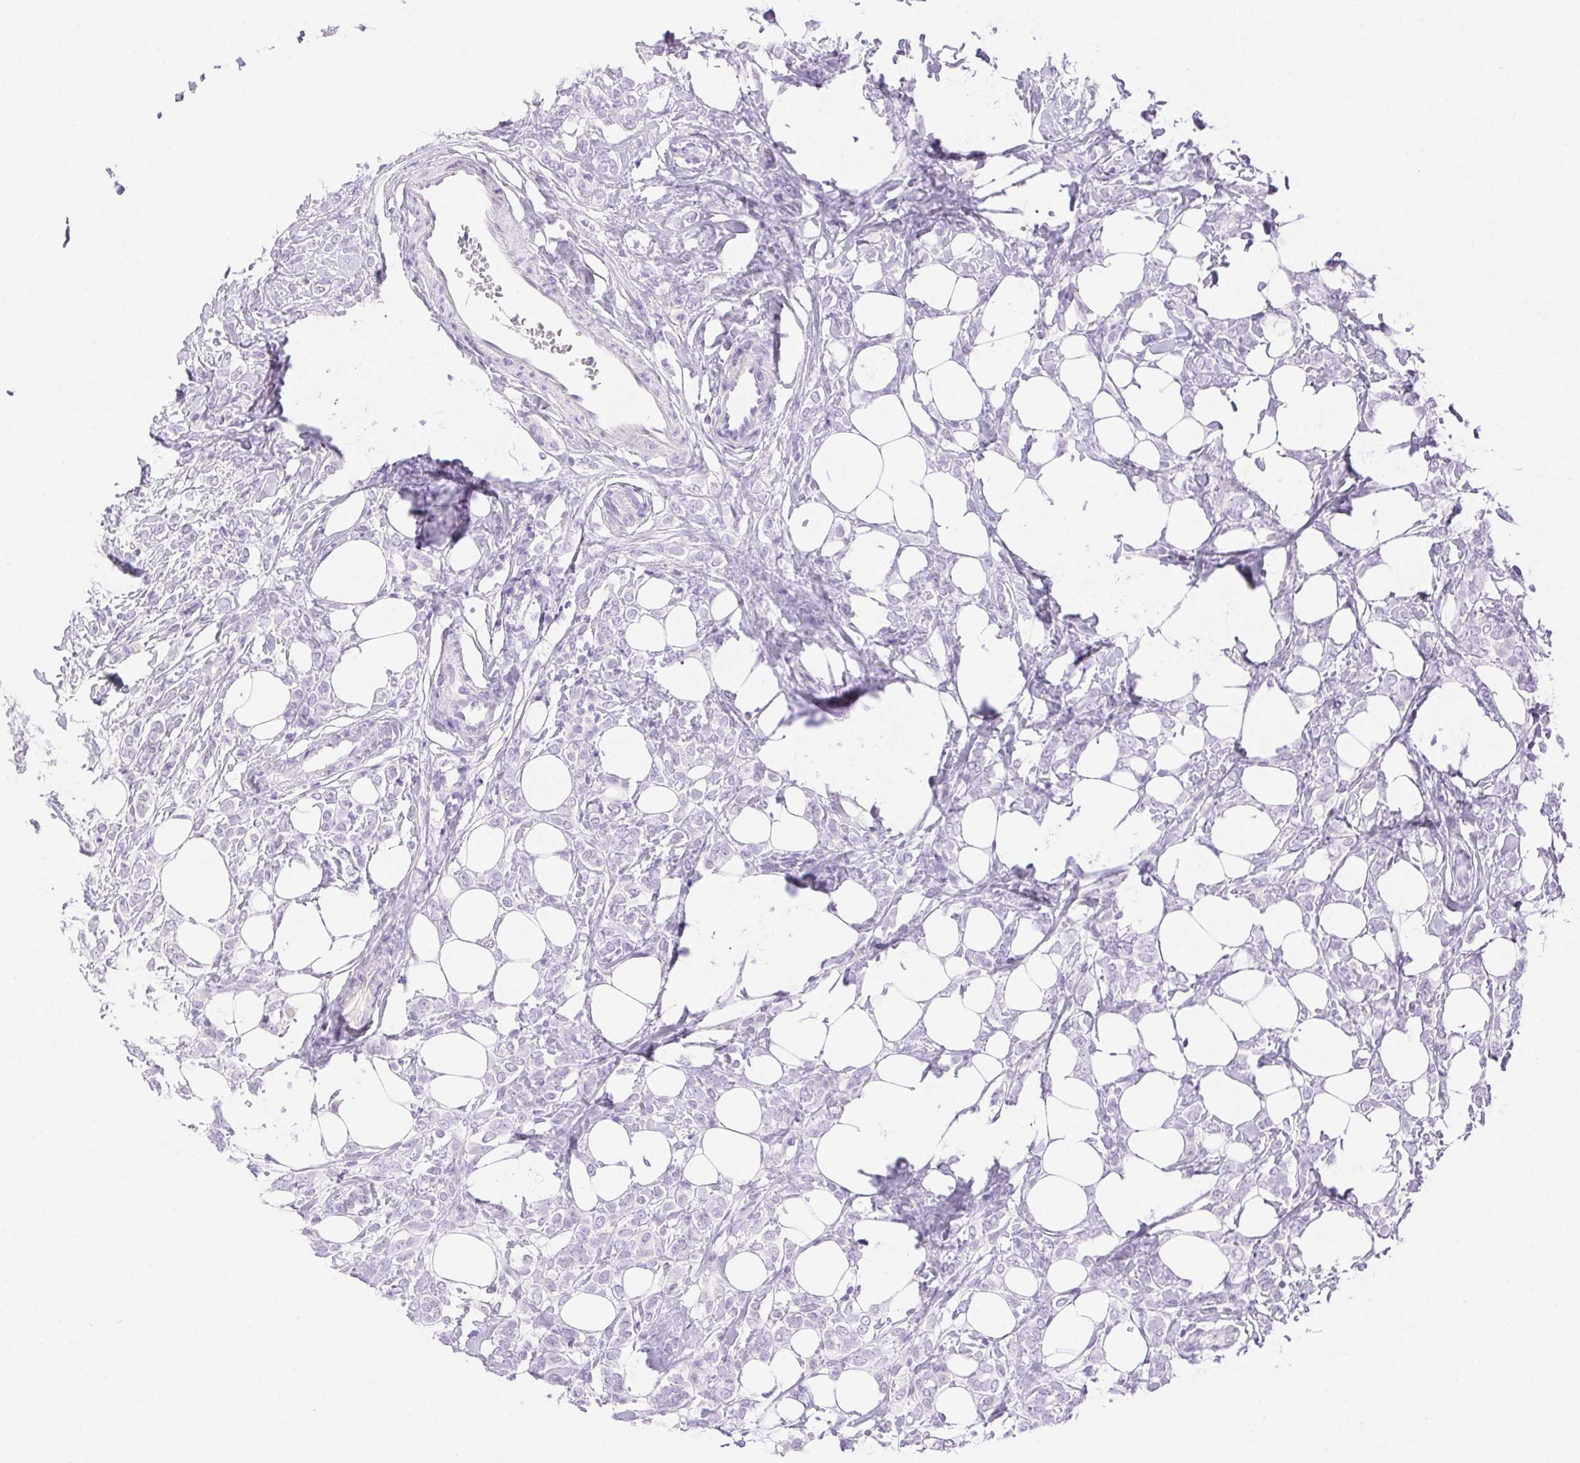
{"staining": {"intensity": "negative", "quantity": "none", "location": "none"}, "tissue": "breast cancer", "cell_type": "Tumor cells", "image_type": "cancer", "snomed": [{"axis": "morphology", "description": "Lobular carcinoma"}, {"axis": "topography", "description": "Breast"}], "caption": "The micrograph demonstrates no staining of tumor cells in breast lobular carcinoma.", "gene": "SPACA4", "patient": {"sex": "female", "age": 49}}